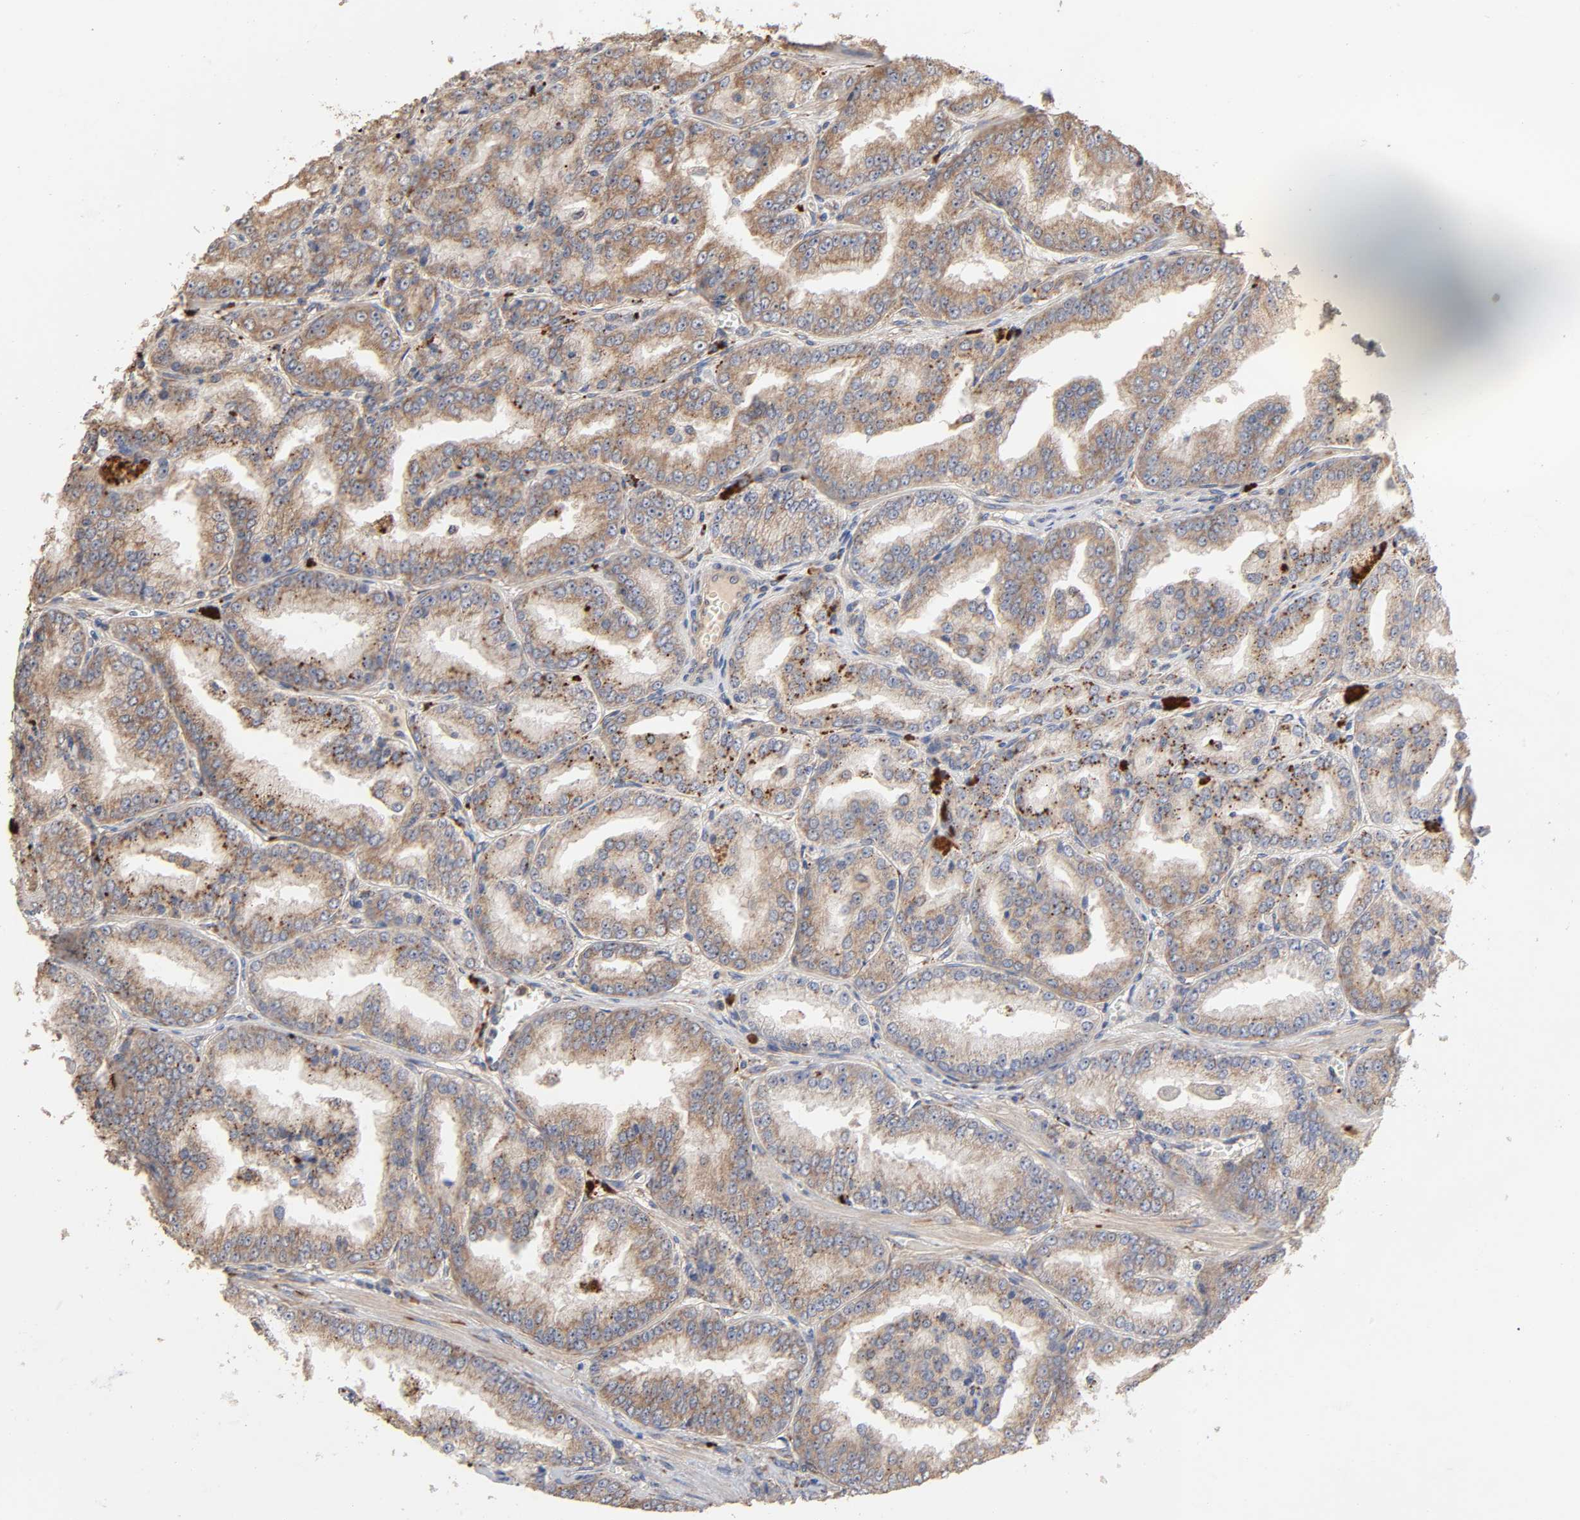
{"staining": {"intensity": "moderate", "quantity": ">75%", "location": "cytoplasmic/membranous"}, "tissue": "prostate cancer", "cell_type": "Tumor cells", "image_type": "cancer", "snomed": [{"axis": "morphology", "description": "Adenocarcinoma, High grade"}, {"axis": "topography", "description": "Prostate"}], "caption": "High-power microscopy captured an IHC micrograph of prostate cancer (high-grade adenocarcinoma), revealing moderate cytoplasmic/membranous staining in about >75% of tumor cells.", "gene": "EIF4G2", "patient": {"sex": "male", "age": 61}}